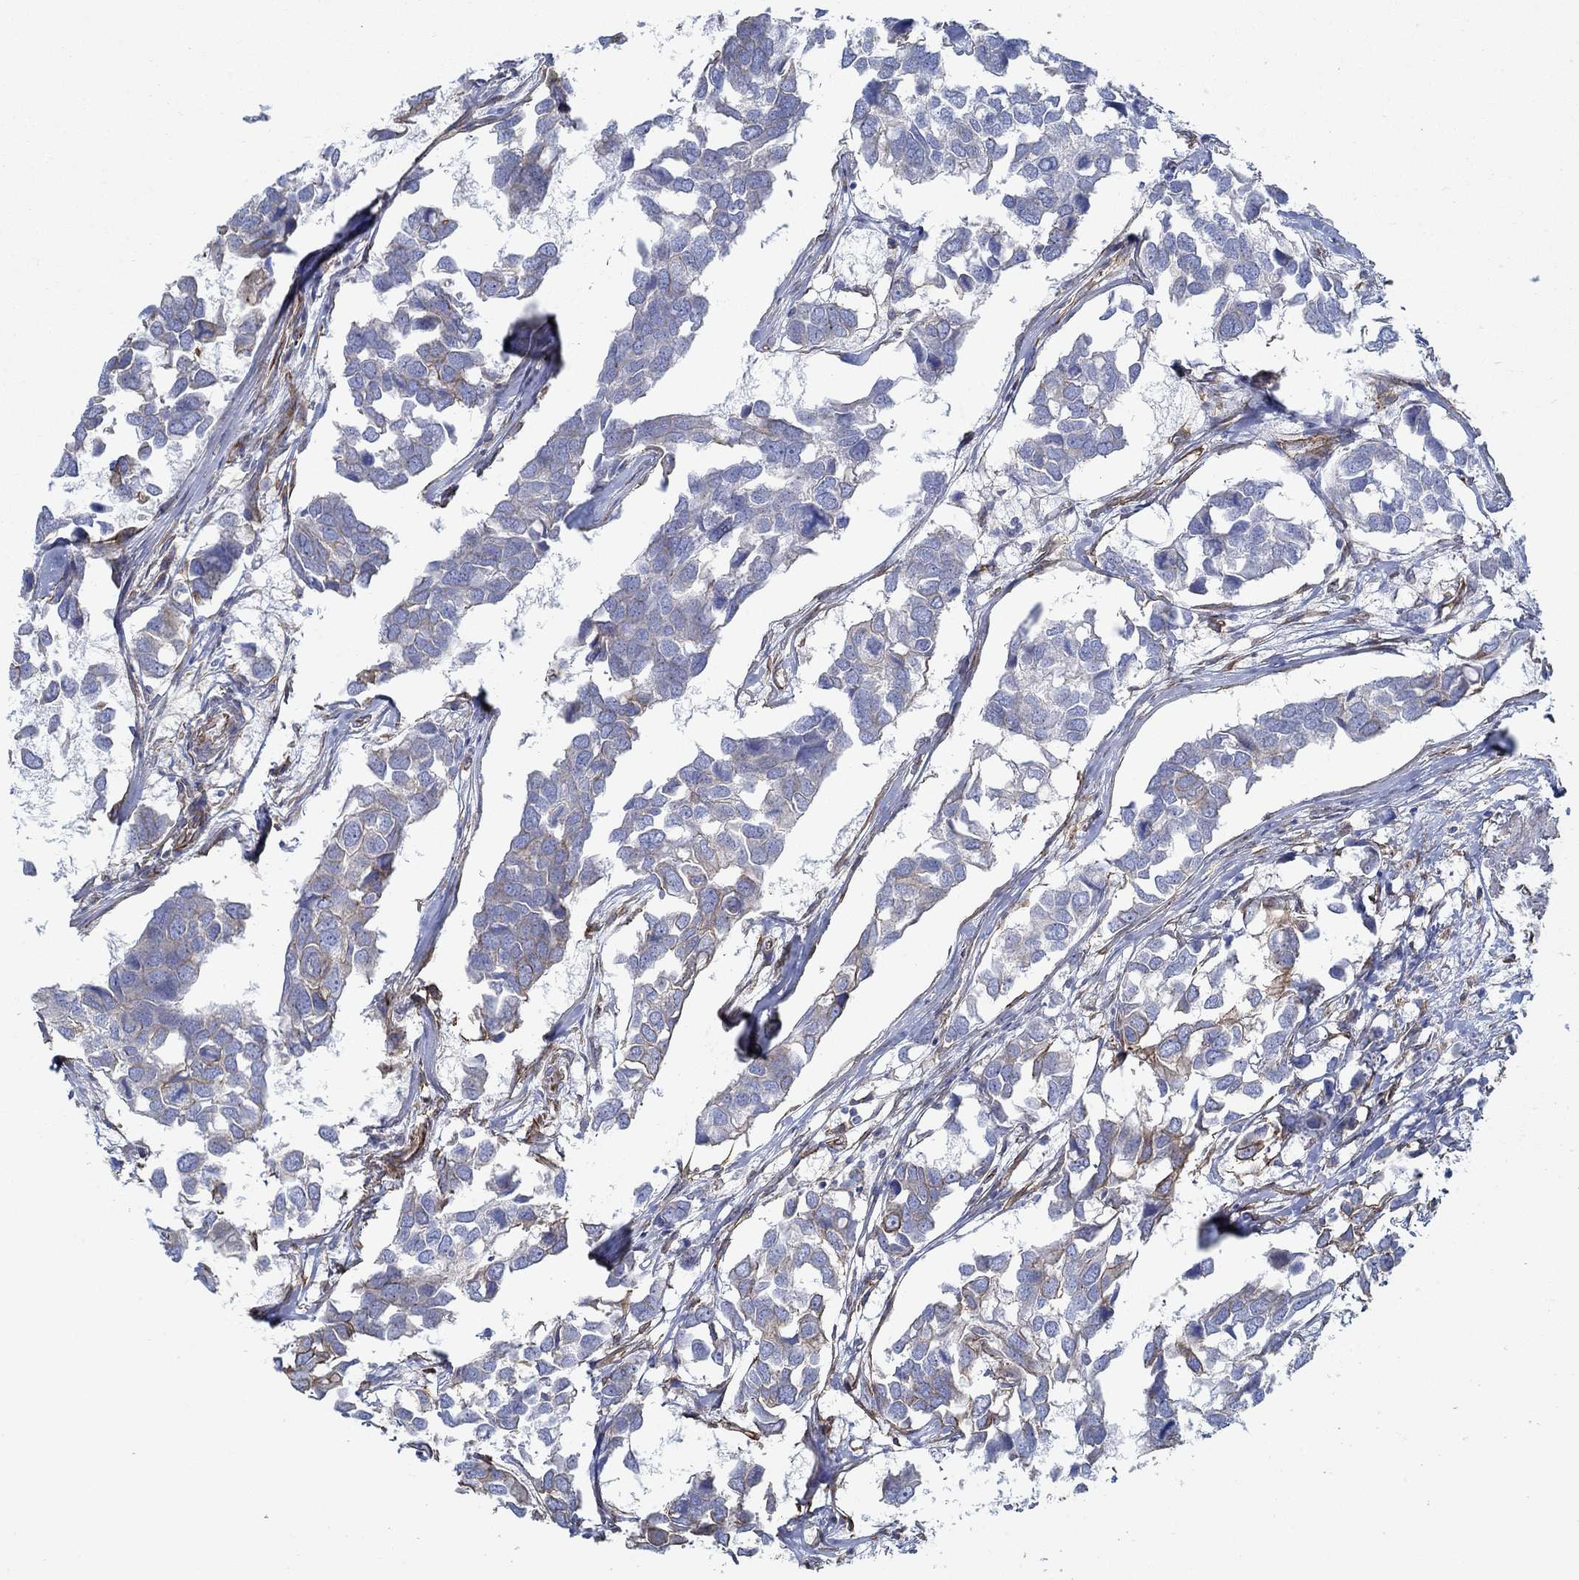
{"staining": {"intensity": "weak", "quantity": "<25%", "location": "cytoplasmic/membranous"}, "tissue": "breast cancer", "cell_type": "Tumor cells", "image_type": "cancer", "snomed": [{"axis": "morphology", "description": "Duct carcinoma"}, {"axis": "topography", "description": "Breast"}], "caption": "Image shows no significant protein expression in tumor cells of breast infiltrating ductal carcinoma.", "gene": "STC2", "patient": {"sex": "female", "age": 83}}